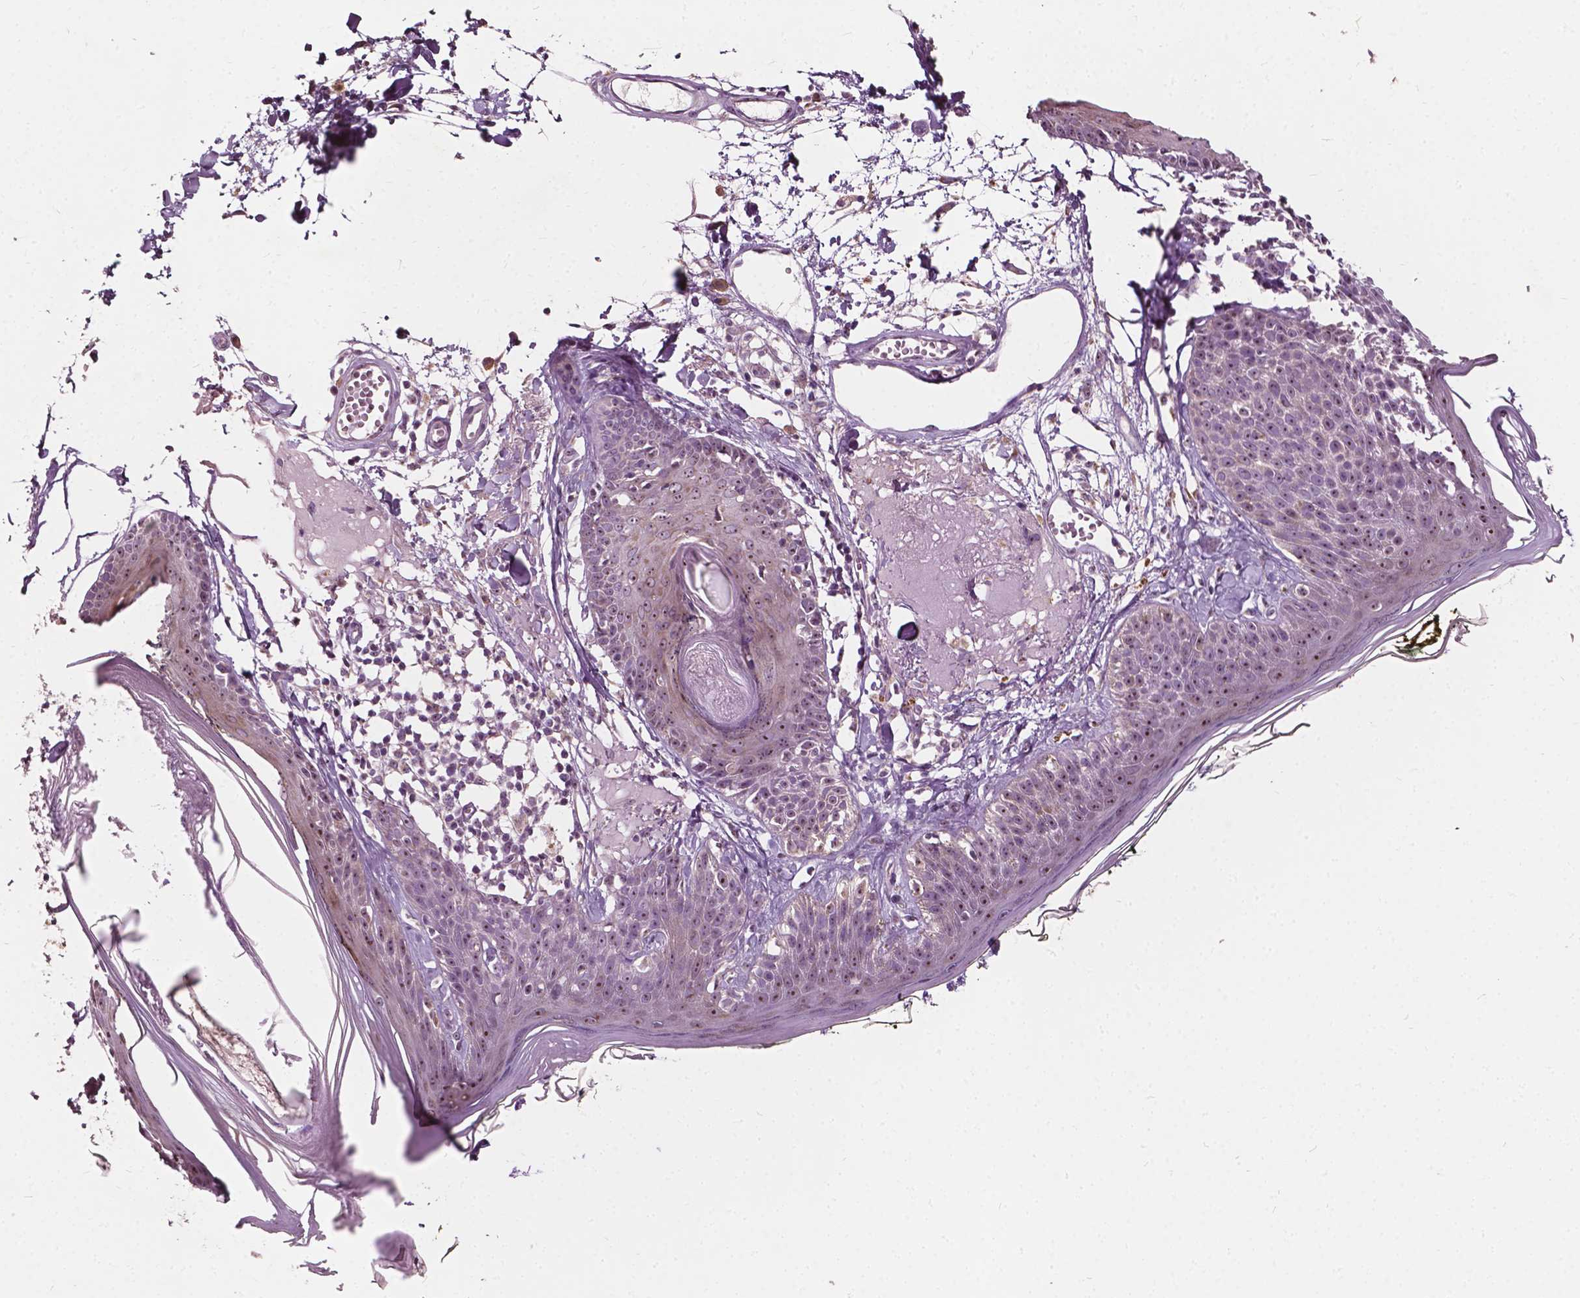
{"staining": {"intensity": "negative", "quantity": "none", "location": "none"}, "tissue": "skin", "cell_type": "Fibroblasts", "image_type": "normal", "snomed": [{"axis": "morphology", "description": "Normal tissue, NOS"}, {"axis": "topography", "description": "Skin"}], "caption": "Protein analysis of unremarkable skin reveals no significant expression in fibroblasts. Nuclei are stained in blue.", "gene": "ODF3L2", "patient": {"sex": "male", "age": 76}}